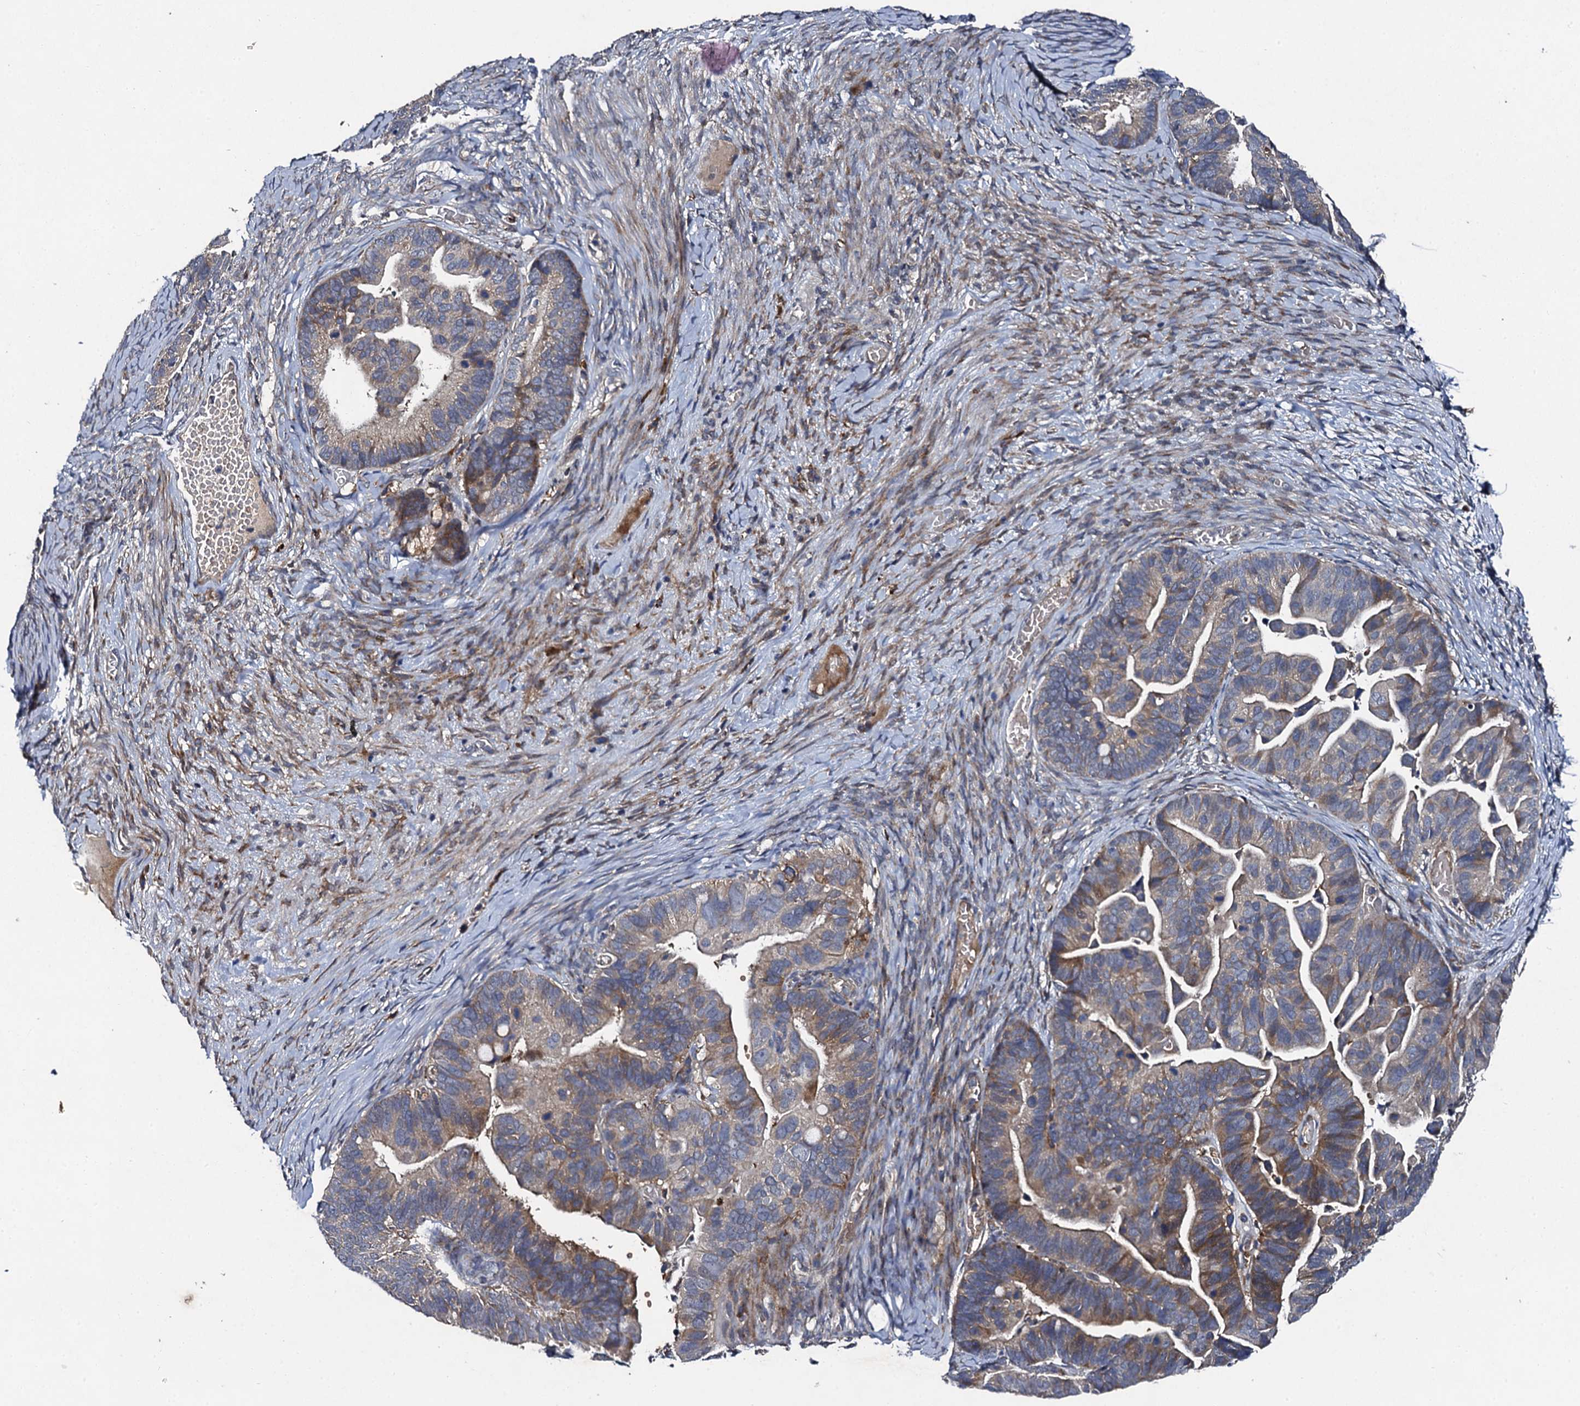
{"staining": {"intensity": "moderate", "quantity": "<25%", "location": "cytoplasmic/membranous"}, "tissue": "ovarian cancer", "cell_type": "Tumor cells", "image_type": "cancer", "snomed": [{"axis": "morphology", "description": "Cystadenocarcinoma, serous, NOS"}, {"axis": "topography", "description": "Ovary"}], "caption": "This is a micrograph of immunohistochemistry (IHC) staining of ovarian cancer, which shows moderate expression in the cytoplasmic/membranous of tumor cells.", "gene": "LRRC28", "patient": {"sex": "female", "age": 56}}